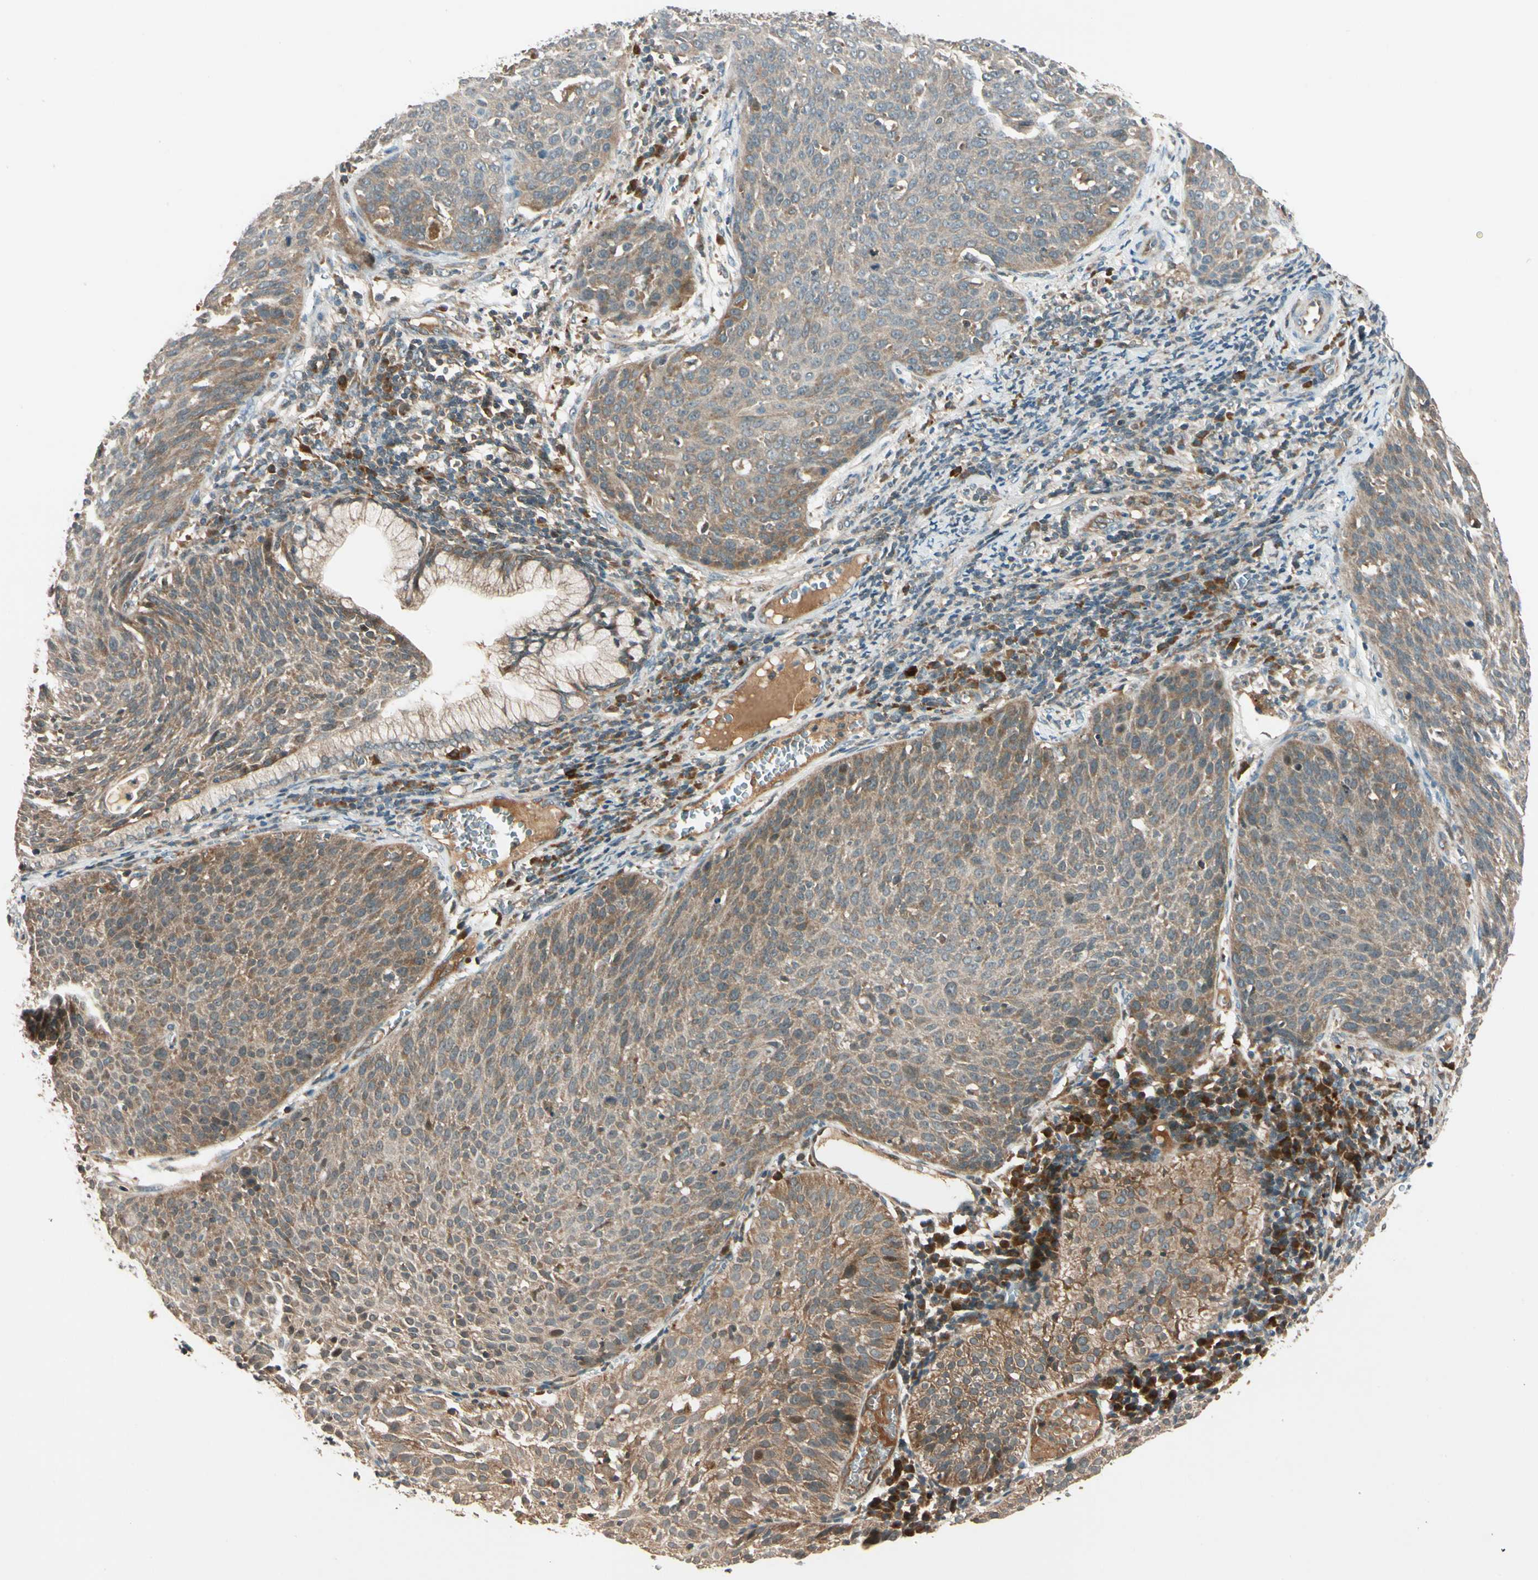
{"staining": {"intensity": "moderate", "quantity": ">75%", "location": "cytoplasmic/membranous"}, "tissue": "cervical cancer", "cell_type": "Tumor cells", "image_type": "cancer", "snomed": [{"axis": "morphology", "description": "Squamous cell carcinoma, NOS"}, {"axis": "topography", "description": "Cervix"}], "caption": "Human cervical squamous cell carcinoma stained with a protein marker demonstrates moderate staining in tumor cells.", "gene": "ACVR1C", "patient": {"sex": "female", "age": 38}}